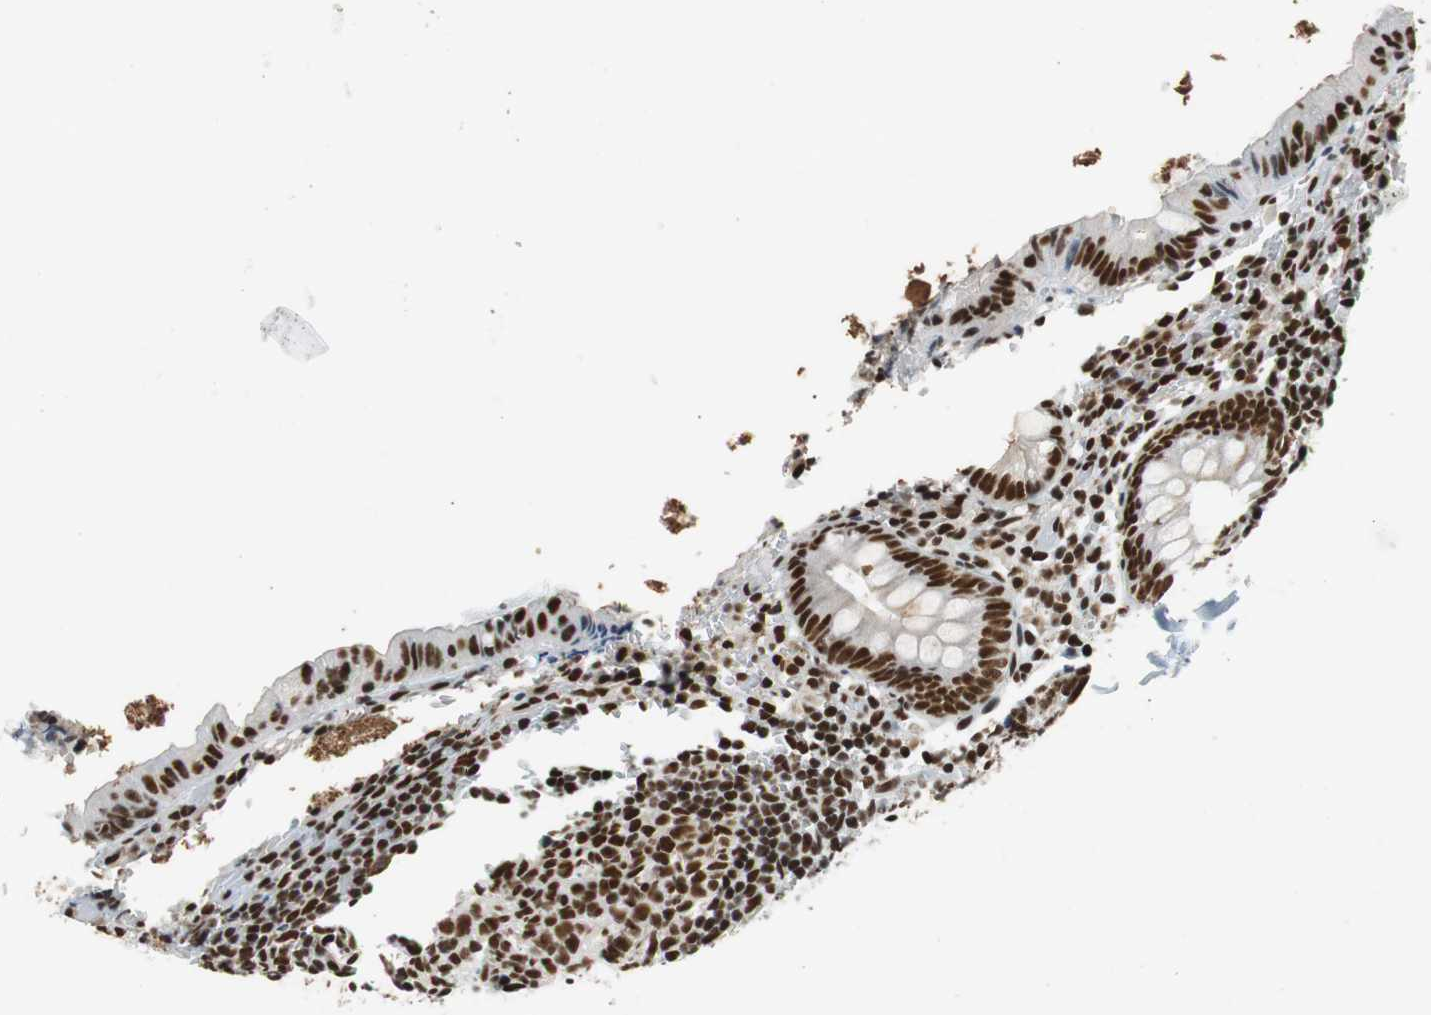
{"staining": {"intensity": "moderate", "quantity": "25%-75%", "location": "nuclear"}, "tissue": "appendix", "cell_type": "Glandular cells", "image_type": "normal", "snomed": [{"axis": "morphology", "description": "Normal tissue, NOS"}, {"axis": "topography", "description": "Appendix"}], "caption": "Appendix stained with DAB (3,3'-diaminobenzidine) immunohistochemistry exhibits medium levels of moderate nuclear expression in about 25%-75% of glandular cells. (DAB IHC with brightfield microscopy, high magnification).", "gene": "PRKDC", "patient": {"sex": "female", "age": 10}}